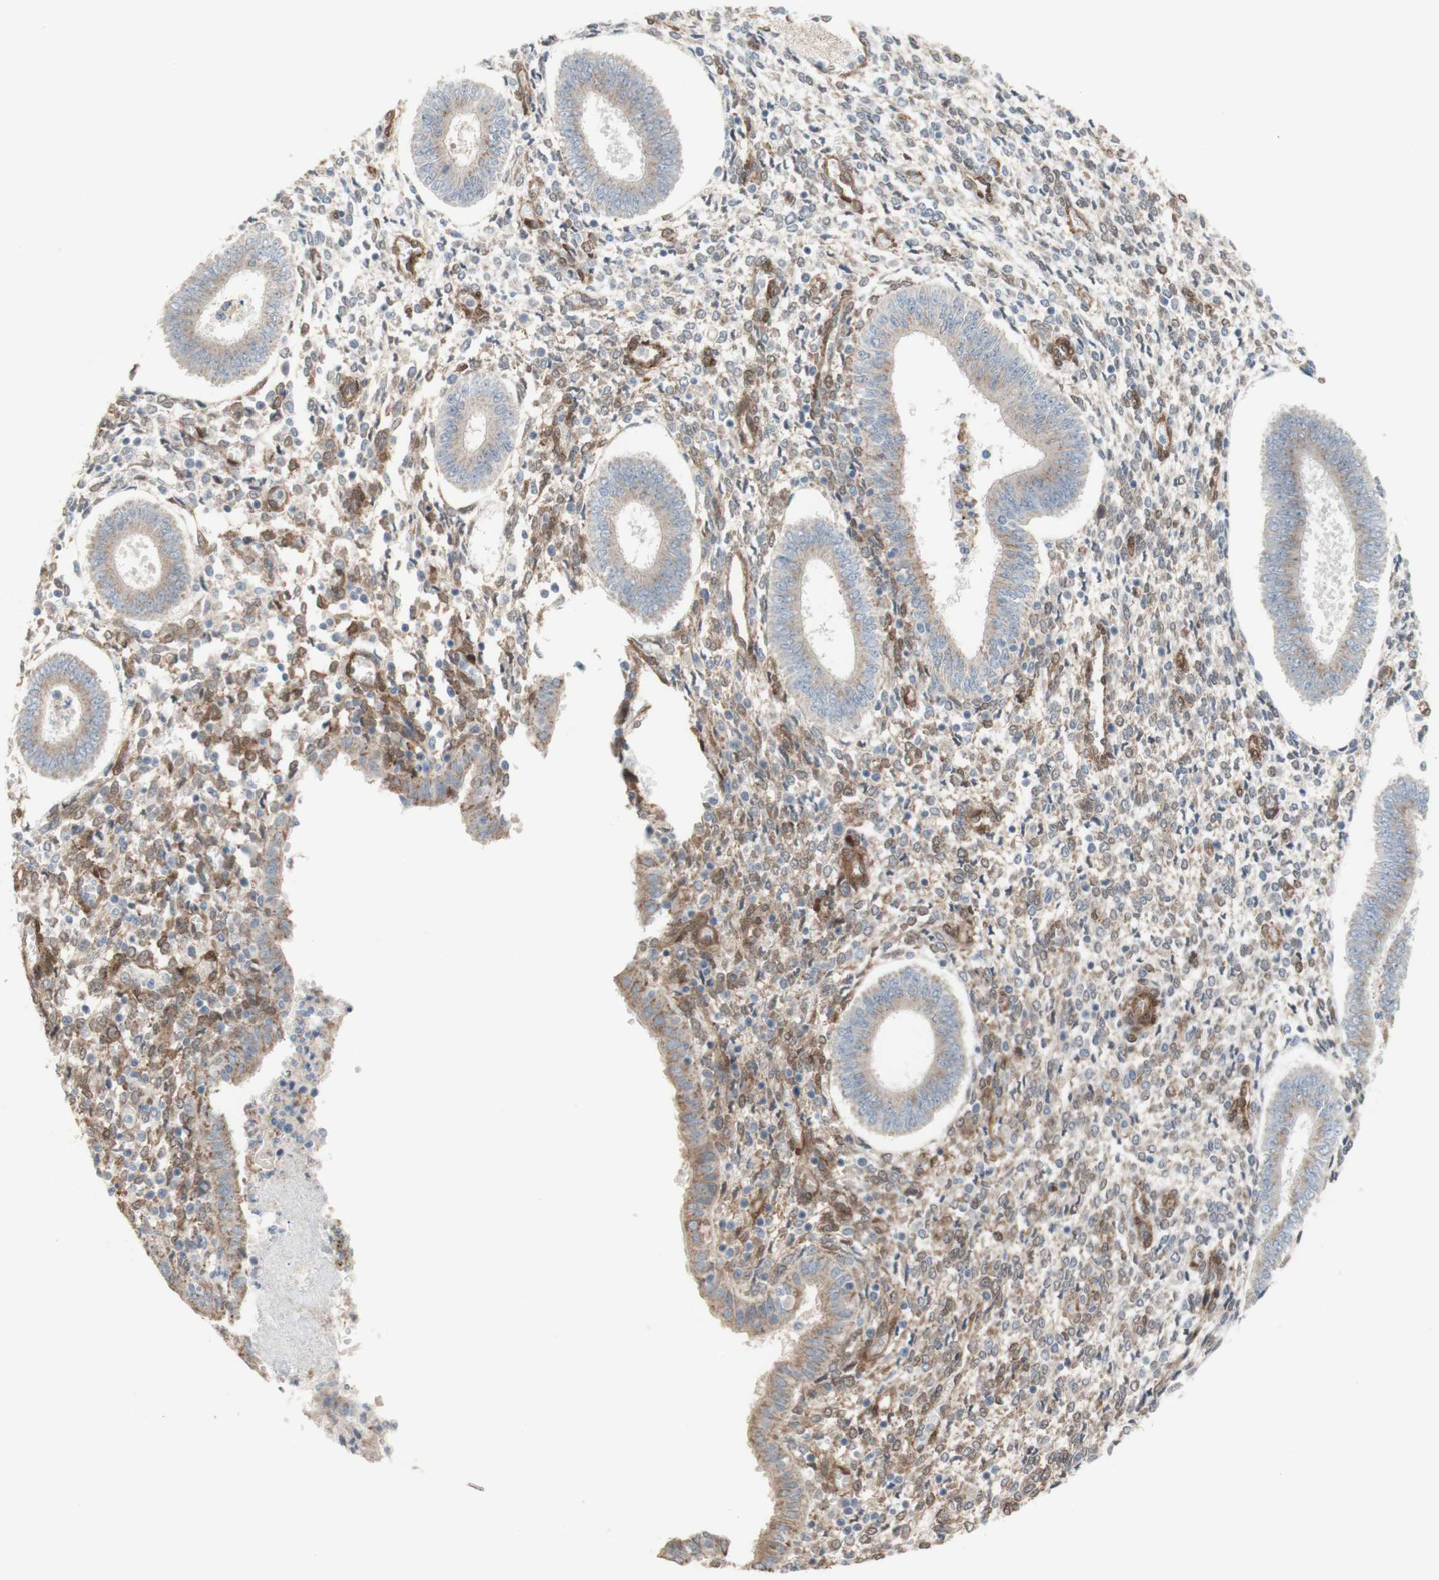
{"staining": {"intensity": "moderate", "quantity": "25%-75%", "location": "cytoplasmic/membranous"}, "tissue": "endometrium", "cell_type": "Cells in endometrial stroma", "image_type": "normal", "snomed": [{"axis": "morphology", "description": "Normal tissue, NOS"}, {"axis": "topography", "description": "Endometrium"}], "caption": "Protein staining of unremarkable endometrium reveals moderate cytoplasmic/membranous staining in about 25%-75% of cells in endometrial stroma. (Brightfield microscopy of DAB IHC at high magnification).", "gene": "CNN3", "patient": {"sex": "female", "age": 35}}